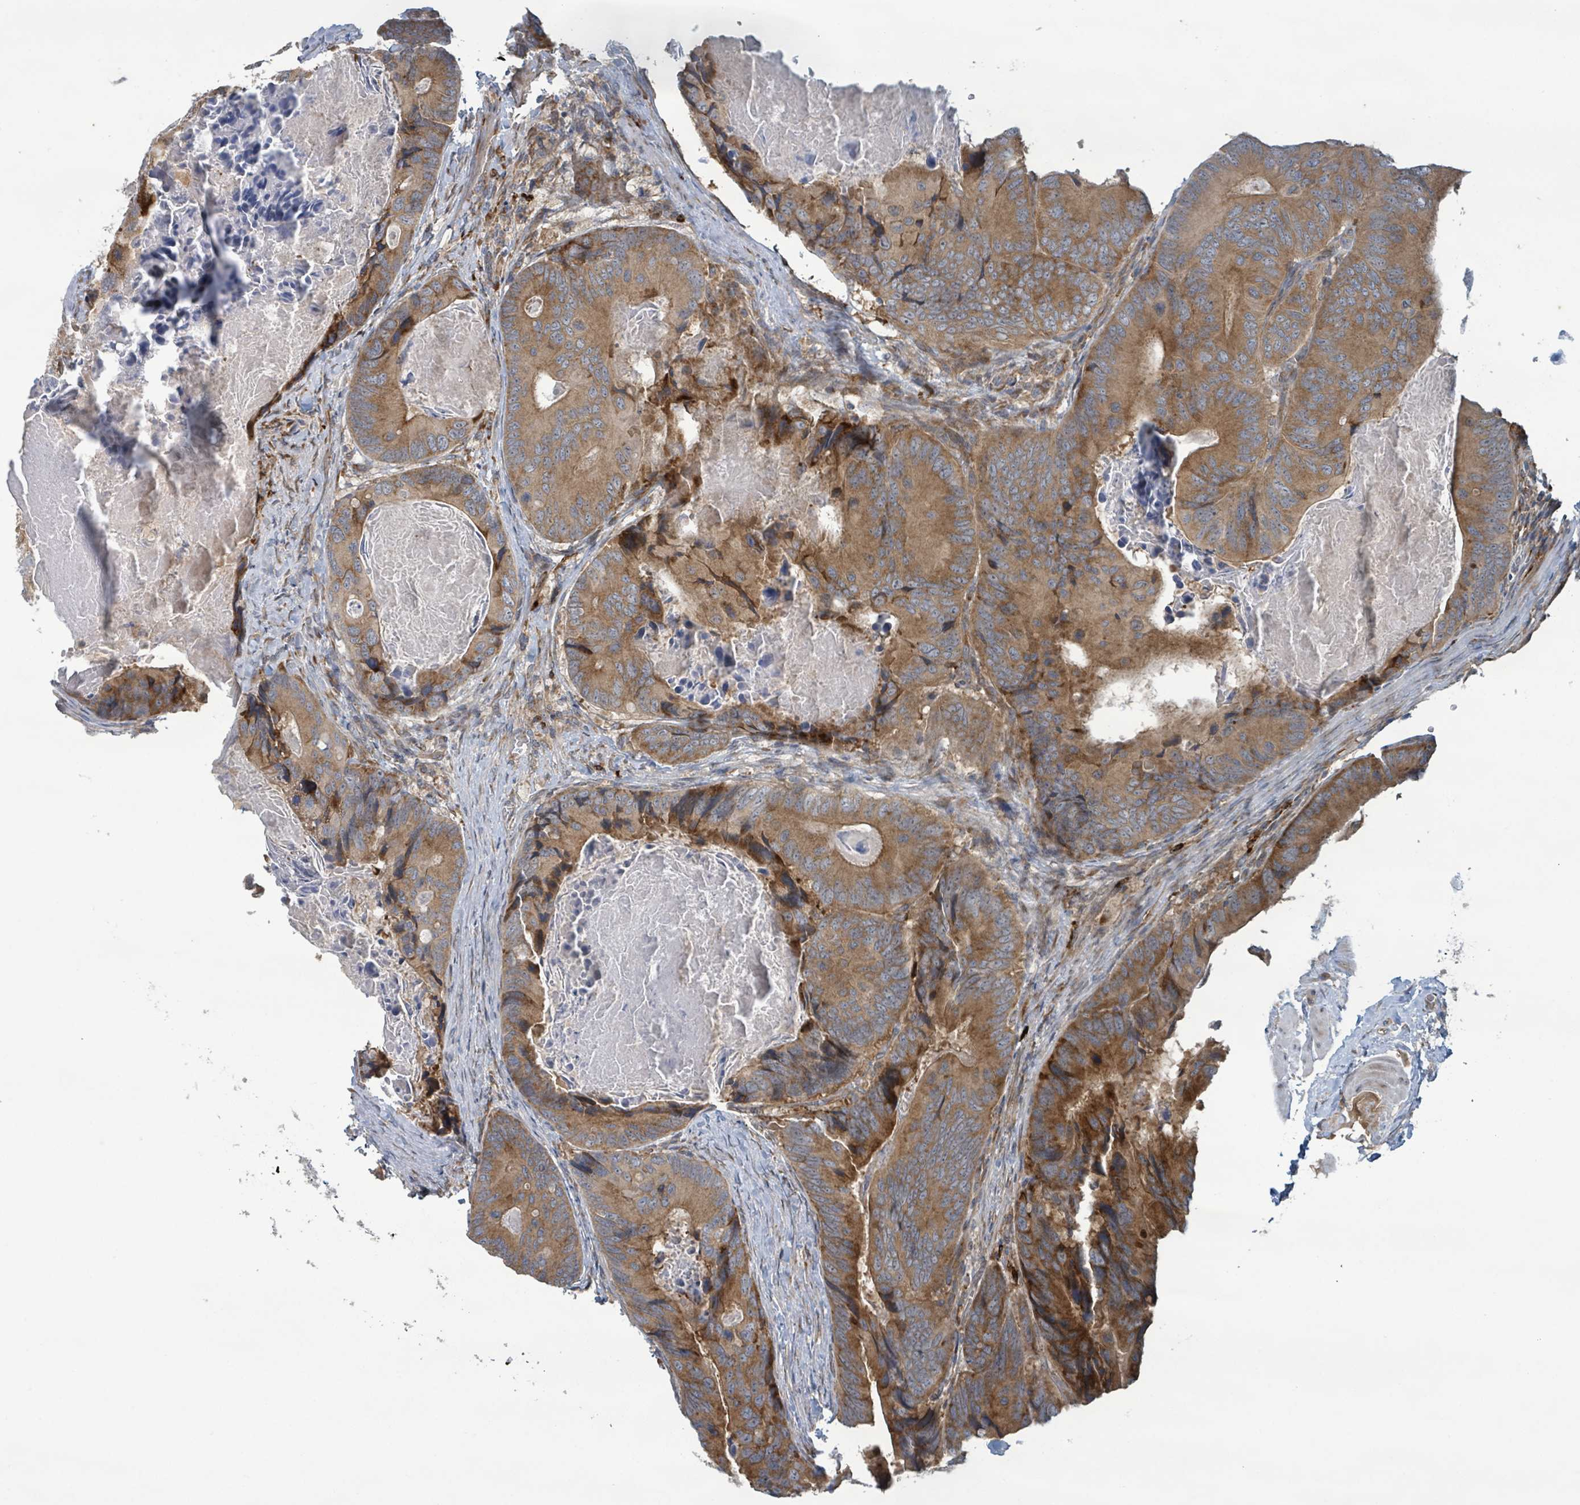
{"staining": {"intensity": "moderate", "quantity": ">75%", "location": "cytoplasmic/membranous"}, "tissue": "colorectal cancer", "cell_type": "Tumor cells", "image_type": "cancer", "snomed": [{"axis": "morphology", "description": "Adenocarcinoma, NOS"}, {"axis": "topography", "description": "Colon"}], "caption": "Moderate cytoplasmic/membranous expression is appreciated in about >75% of tumor cells in colorectal cancer (adenocarcinoma).", "gene": "OR51E1", "patient": {"sex": "male", "age": 84}}